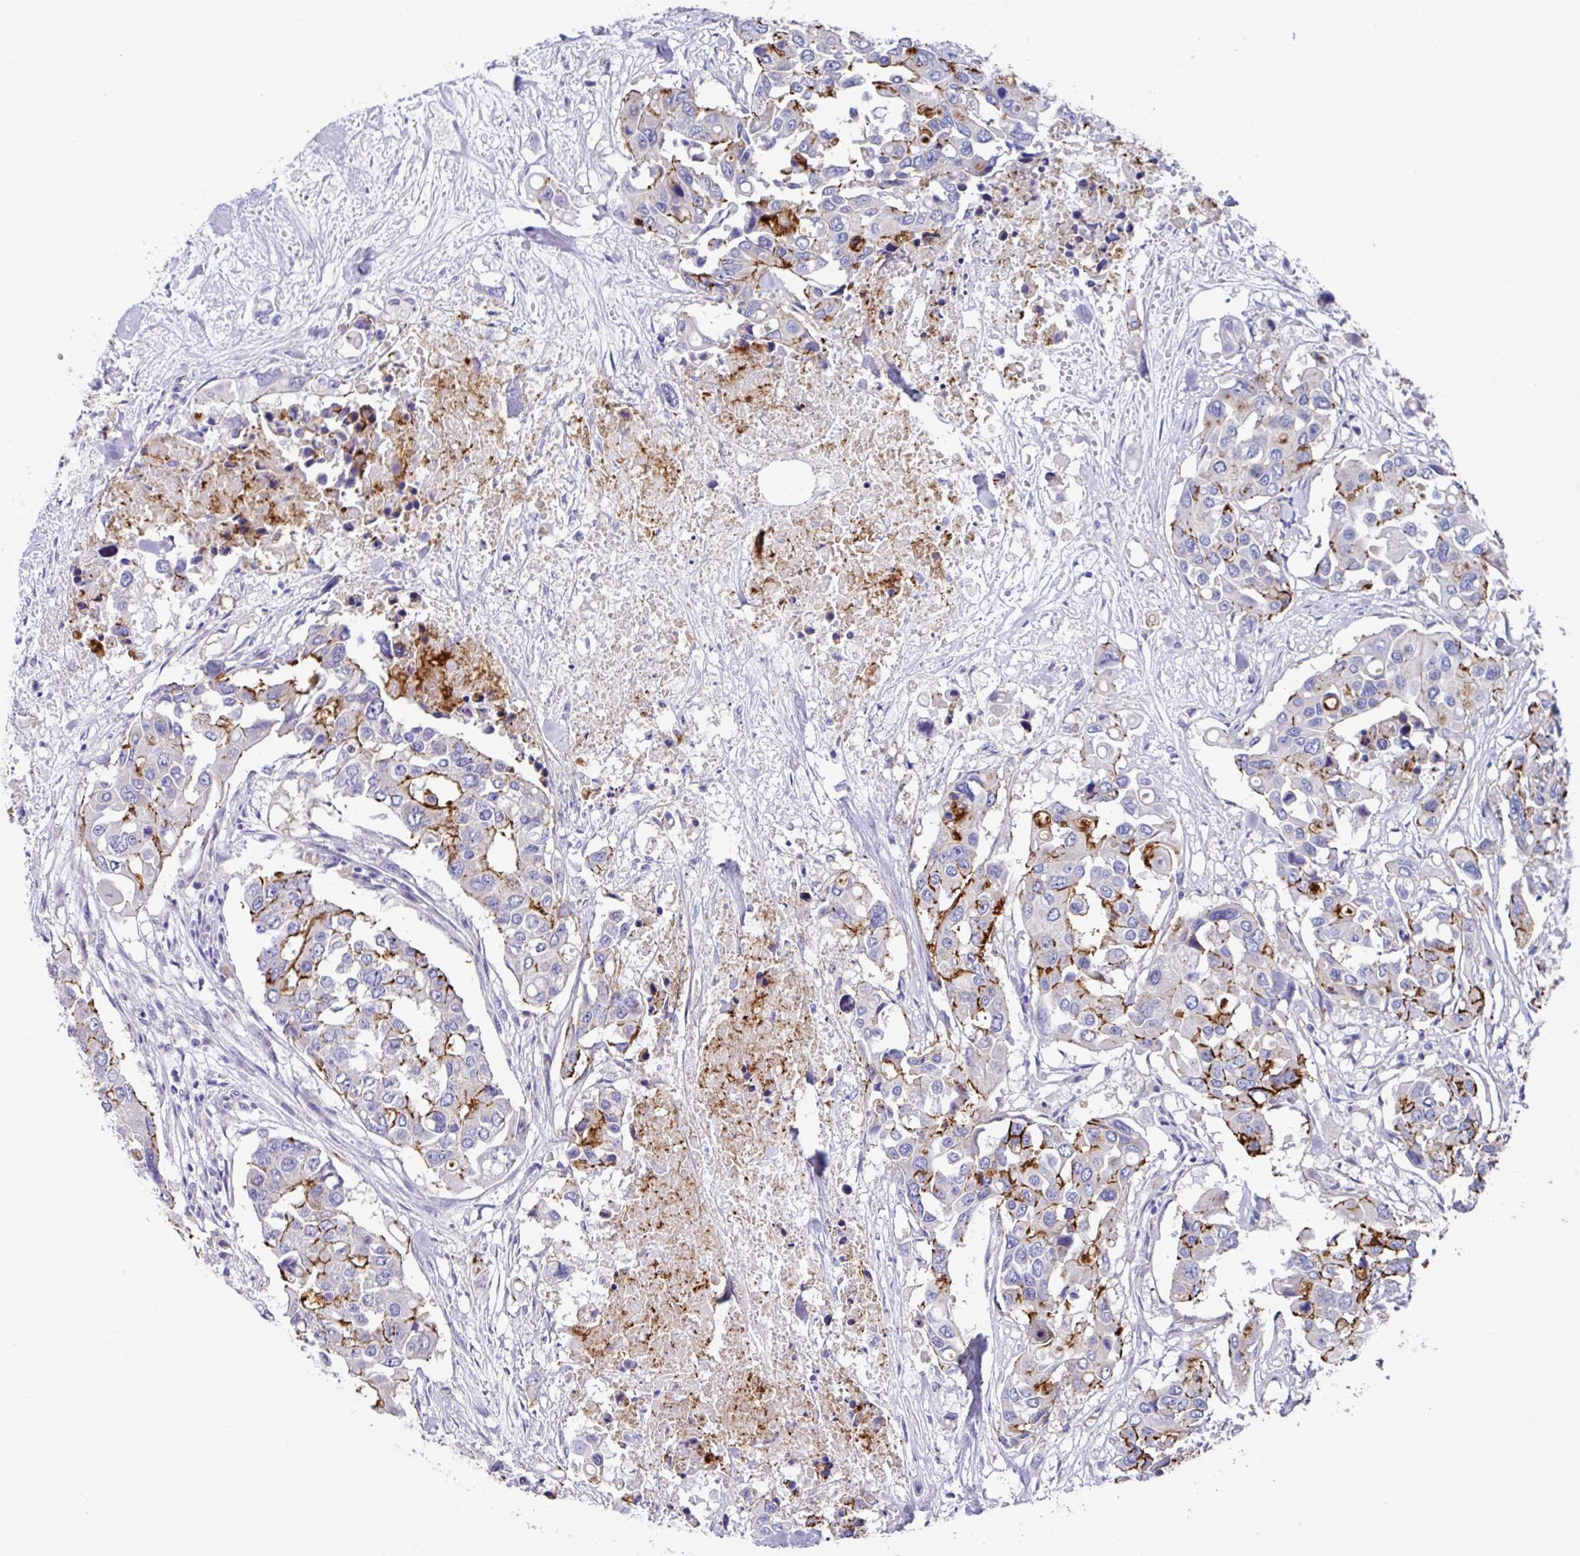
{"staining": {"intensity": "strong", "quantity": "<25%", "location": "cytoplasmic/membranous"}, "tissue": "colorectal cancer", "cell_type": "Tumor cells", "image_type": "cancer", "snomed": [{"axis": "morphology", "description": "Adenocarcinoma, NOS"}, {"axis": "topography", "description": "Colon"}], "caption": "Immunohistochemical staining of human colorectal cancer (adenocarcinoma) shows strong cytoplasmic/membranous protein expression in about <25% of tumor cells. Ihc stains the protein of interest in brown and the nuclei are stained blue.", "gene": "CLDN1", "patient": {"sex": "male", "age": 77}}